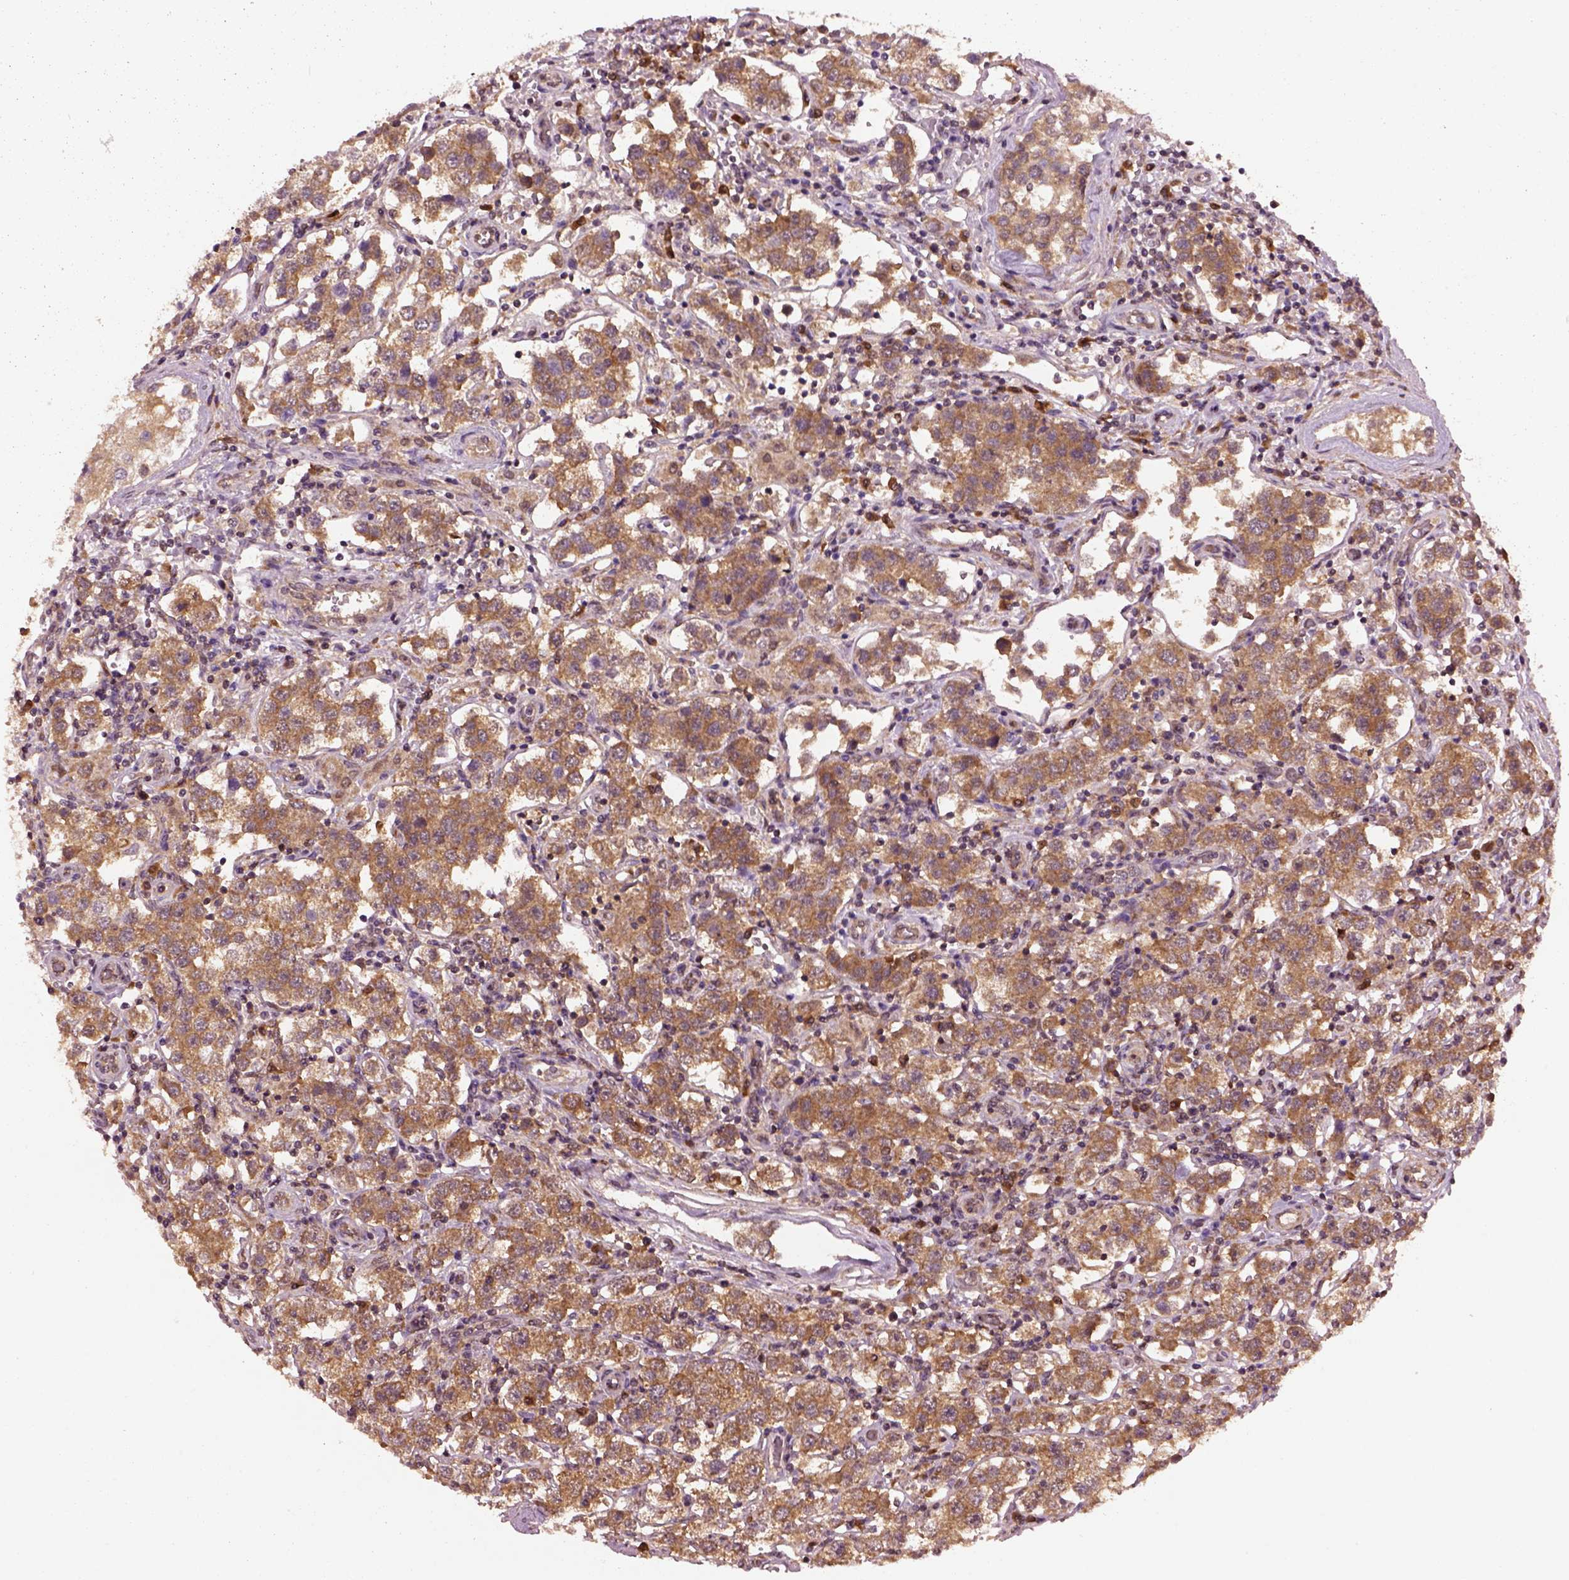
{"staining": {"intensity": "moderate", "quantity": ">75%", "location": "cytoplasmic/membranous"}, "tissue": "testis cancer", "cell_type": "Tumor cells", "image_type": "cancer", "snomed": [{"axis": "morphology", "description": "Seminoma, NOS"}, {"axis": "topography", "description": "Testis"}], "caption": "The micrograph exhibits immunohistochemical staining of testis cancer (seminoma). There is moderate cytoplasmic/membranous staining is present in about >75% of tumor cells.", "gene": "MDP1", "patient": {"sex": "male", "age": 37}}